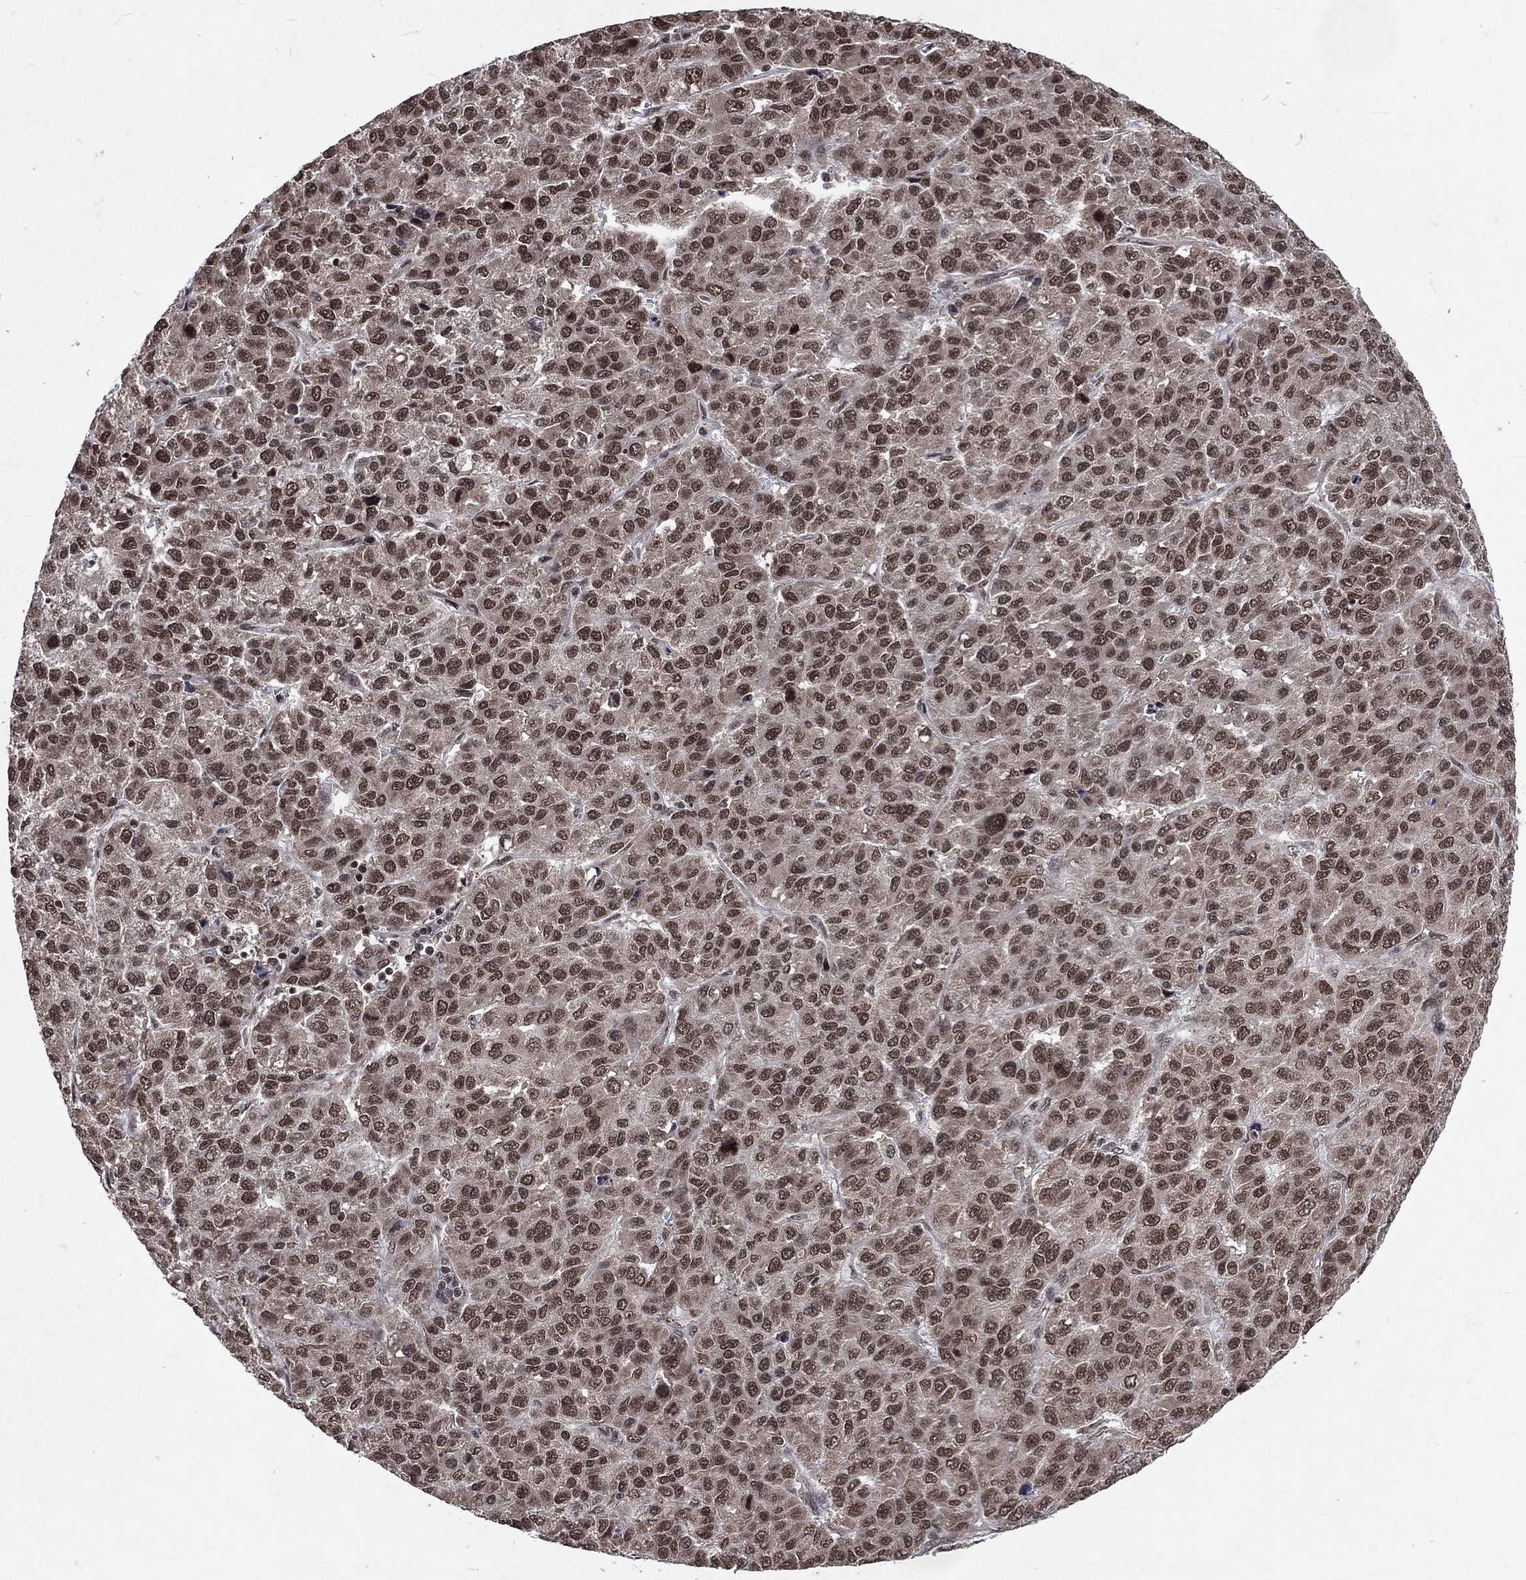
{"staining": {"intensity": "strong", "quantity": "25%-75%", "location": "nuclear"}, "tissue": "liver cancer", "cell_type": "Tumor cells", "image_type": "cancer", "snomed": [{"axis": "morphology", "description": "Carcinoma, Hepatocellular, NOS"}, {"axis": "topography", "description": "Liver"}], "caption": "Protein expression analysis of human liver cancer reveals strong nuclear expression in about 25%-75% of tumor cells. (DAB IHC with brightfield microscopy, high magnification).", "gene": "DMAP1", "patient": {"sex": "male", "age": 69}}